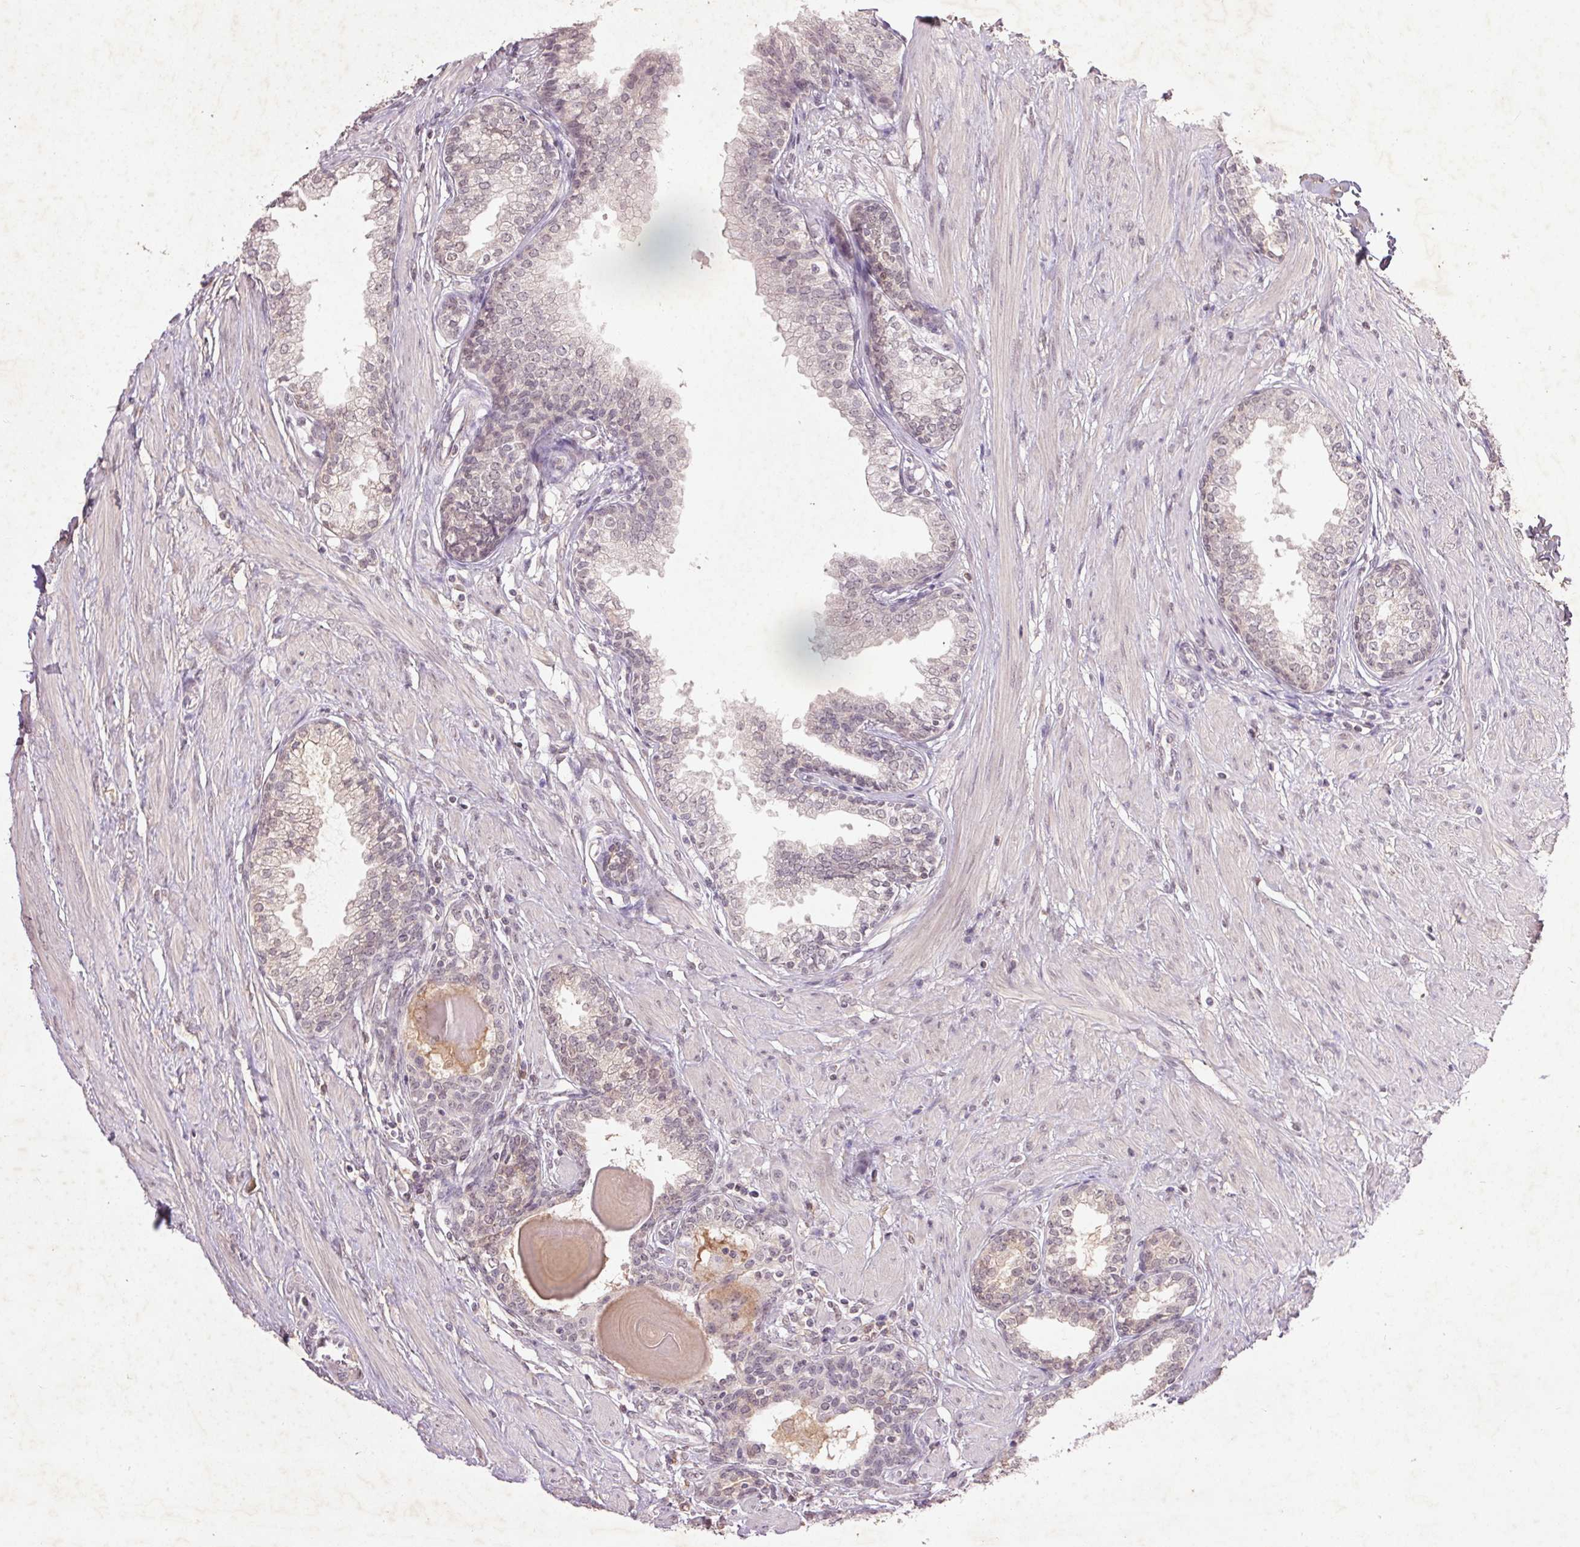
{"staining": {"intensity": "negative", "quantity": "none", "location": "none"}, "tissue": "prostate", "cell_type": "Glandular cells", "image_type": "normal", "snomed": [{"axis": "morphology", "description": "Normal tissue, NOS"}, {"axis": "topography", "description": "Prostate"}], "caption": "High power microscopy photomicrograph of an immunohistochemistry image of benign prostate, revealing no significant expression in glandular cells.", "gene": "FAM168B", "patient": {"sex": "male", "age": 55}}